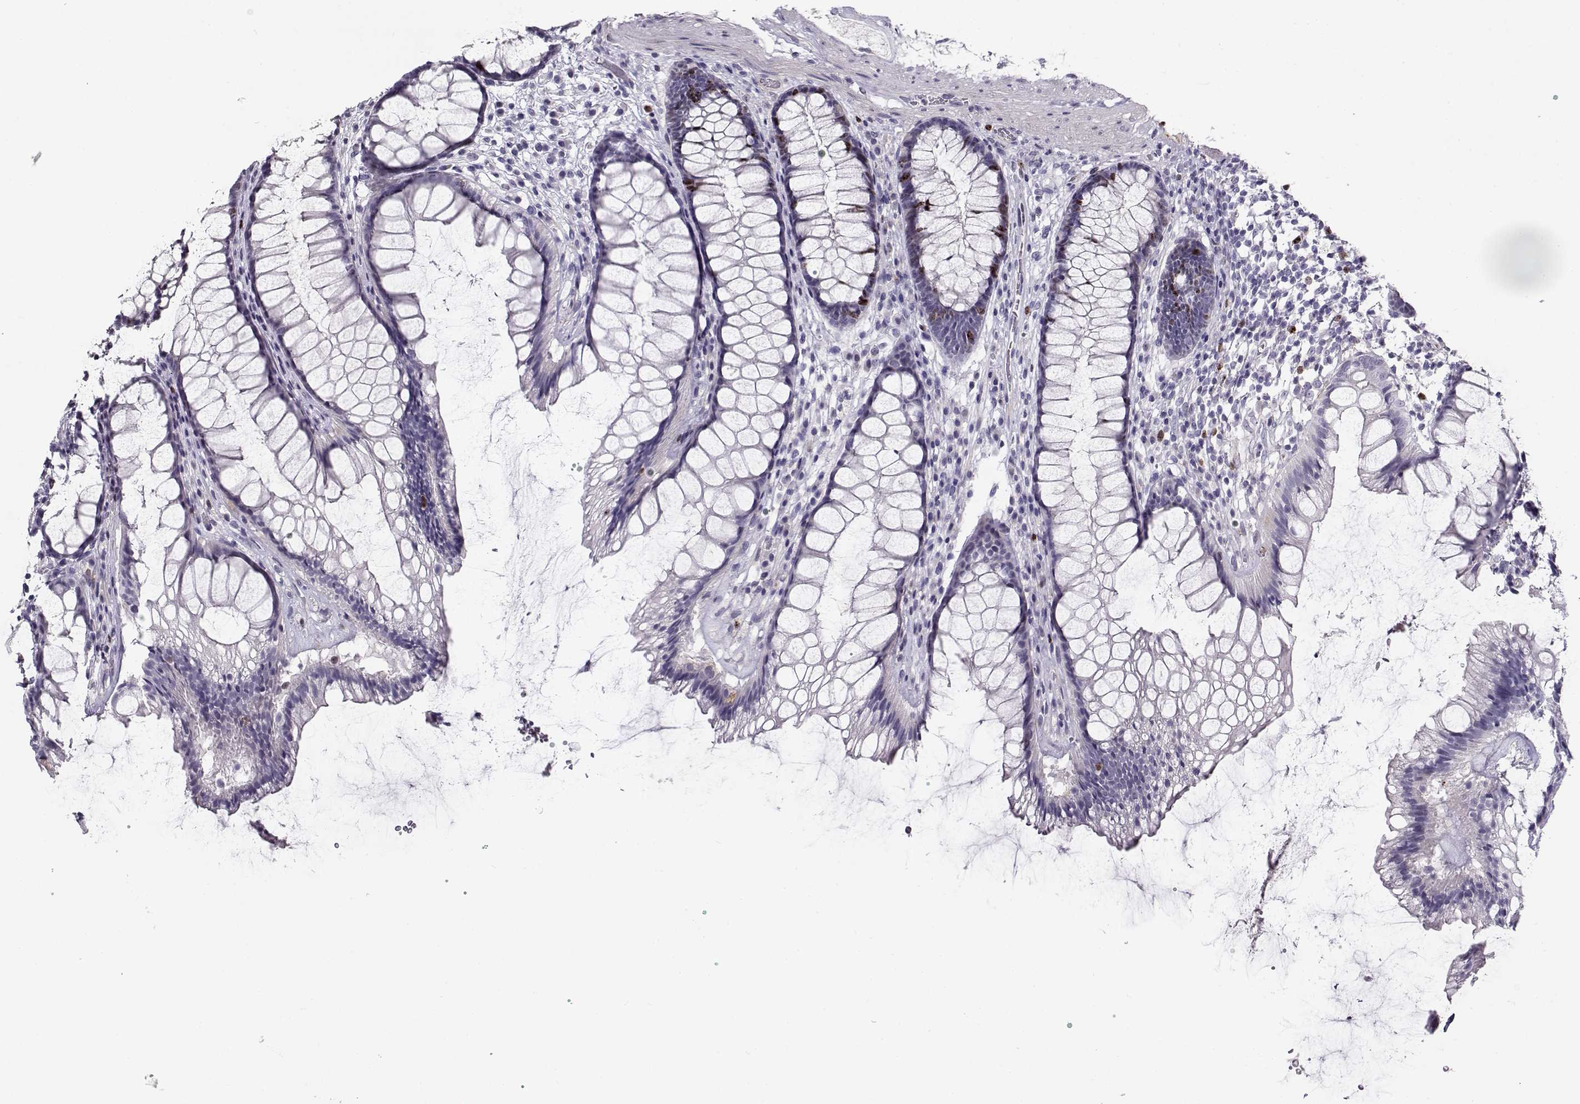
{"staining": {"intensity": "strong", "quantity": "<25%", "location": "nuclear"}, "tissue": "rectum", "cell_type": "Glandular cells", "image_type": "normal", "snomed": [{"axis": "morphology", "description": "Normal tissue, NOS"}, {"axis": "topography", "description": "Rectum"}], "caption": "This photomicrograph shows immunohistochemistry (IHC) staining of normal rectum, with medium strong nuclear expression in about <25% of glandular cells.", "gene": "NPW", "patient": {"sex": "male", "age": 72}}